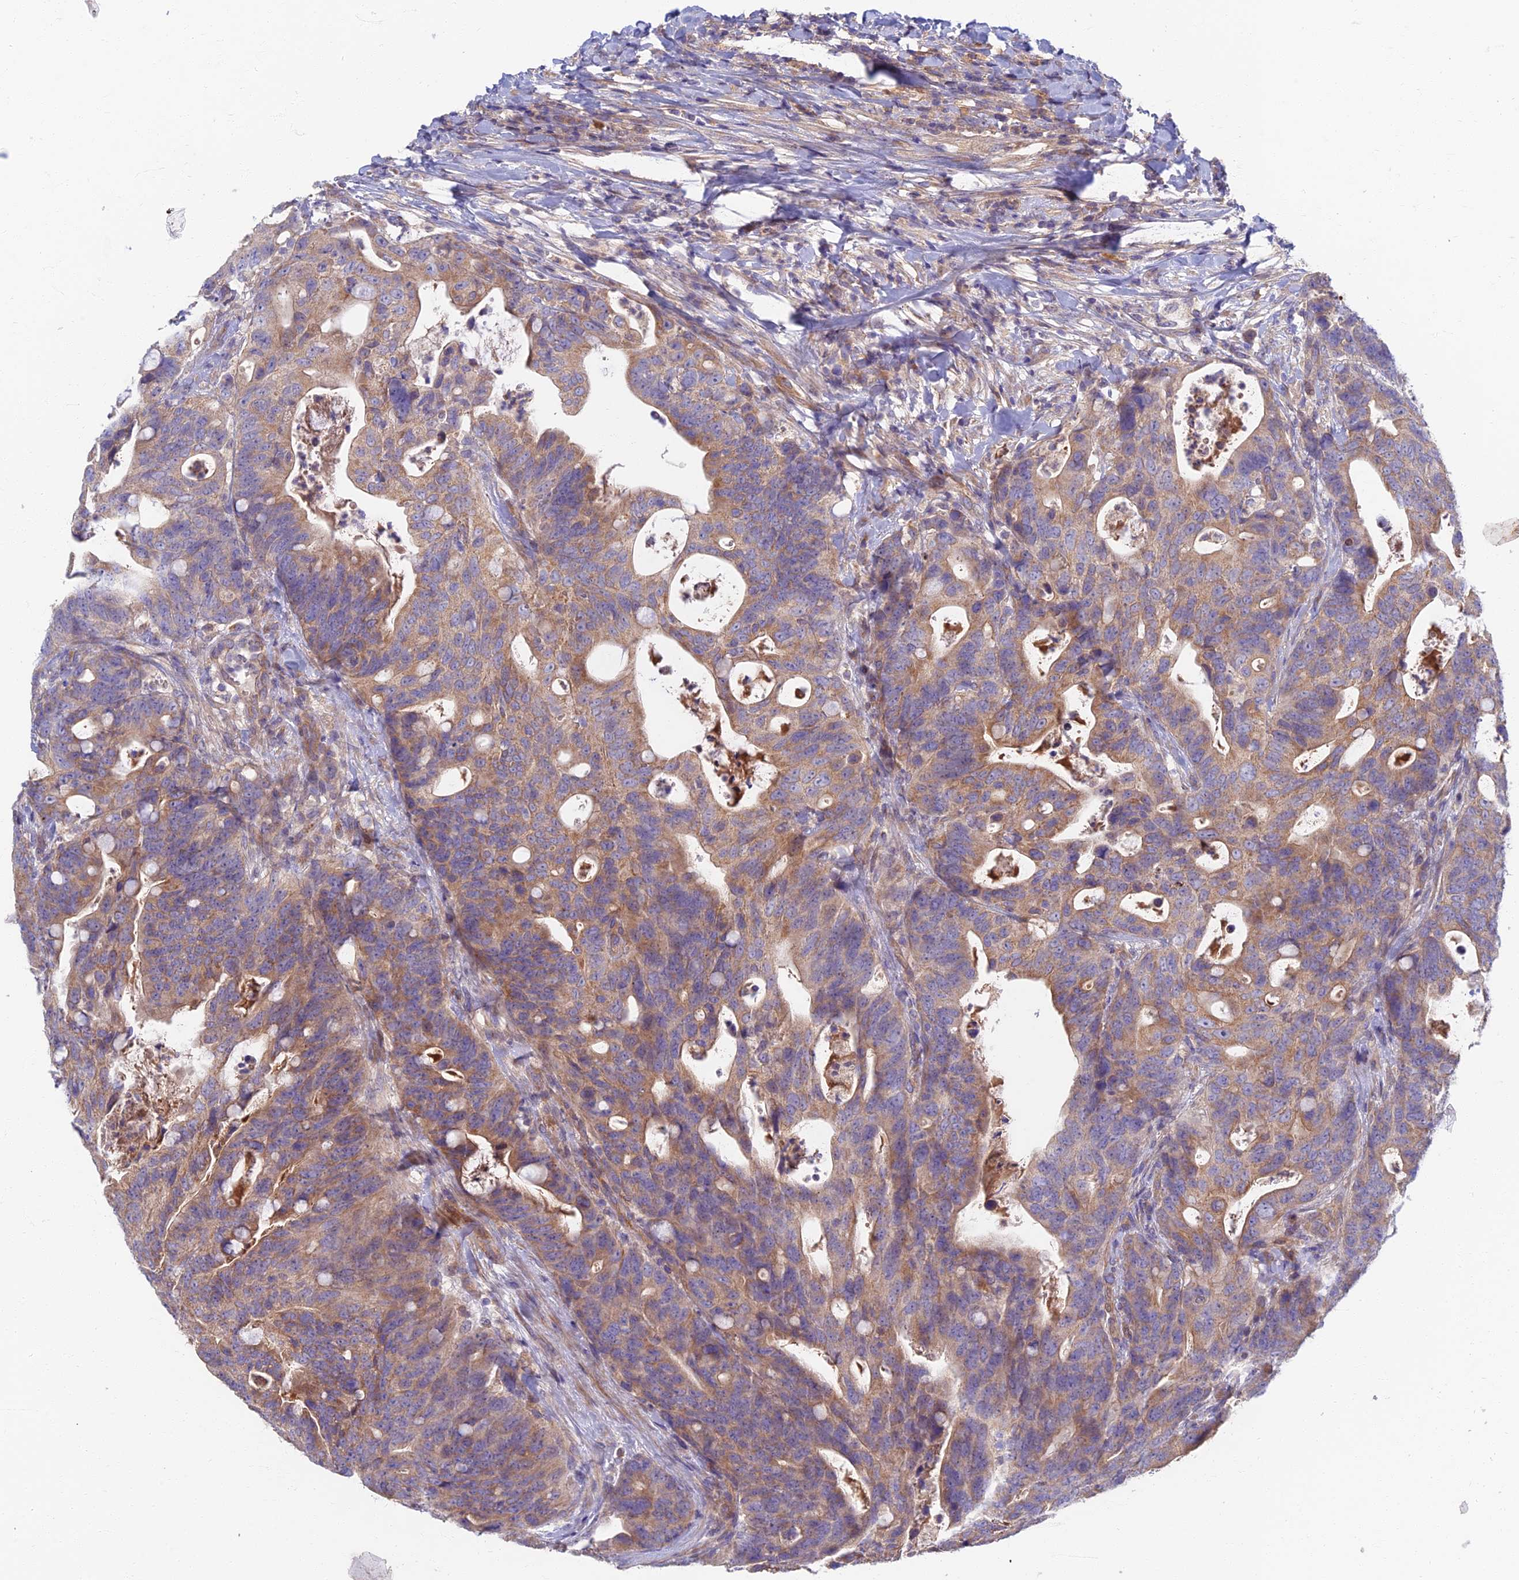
{"staining": {"intensity": "weak", "quantity": "25%-75%", "location": "cytoplasmic/membranous"}, "tissue": "colorectal cancer", "cell_type": "Tumor cells", "image_type": "cancer", "snomed": [{"axis": "morphology", "description": "Adenocarcinoma, NOS"}, {"axis": "topography", "description": "Colon"}], "caption": "Weak cytoplasmic/membranous expression is appreciated in approximately 25%-75% of tumor cells in colorectal adenocarcinoma. (Stains: DAB (3,3'-diaminobenzidine) in brown, nuclei in blue, Microscopy: brightfield microscopy at high magnification).", "gene": "SOGA1", "patient": {"sex": "female", "age": 82}}